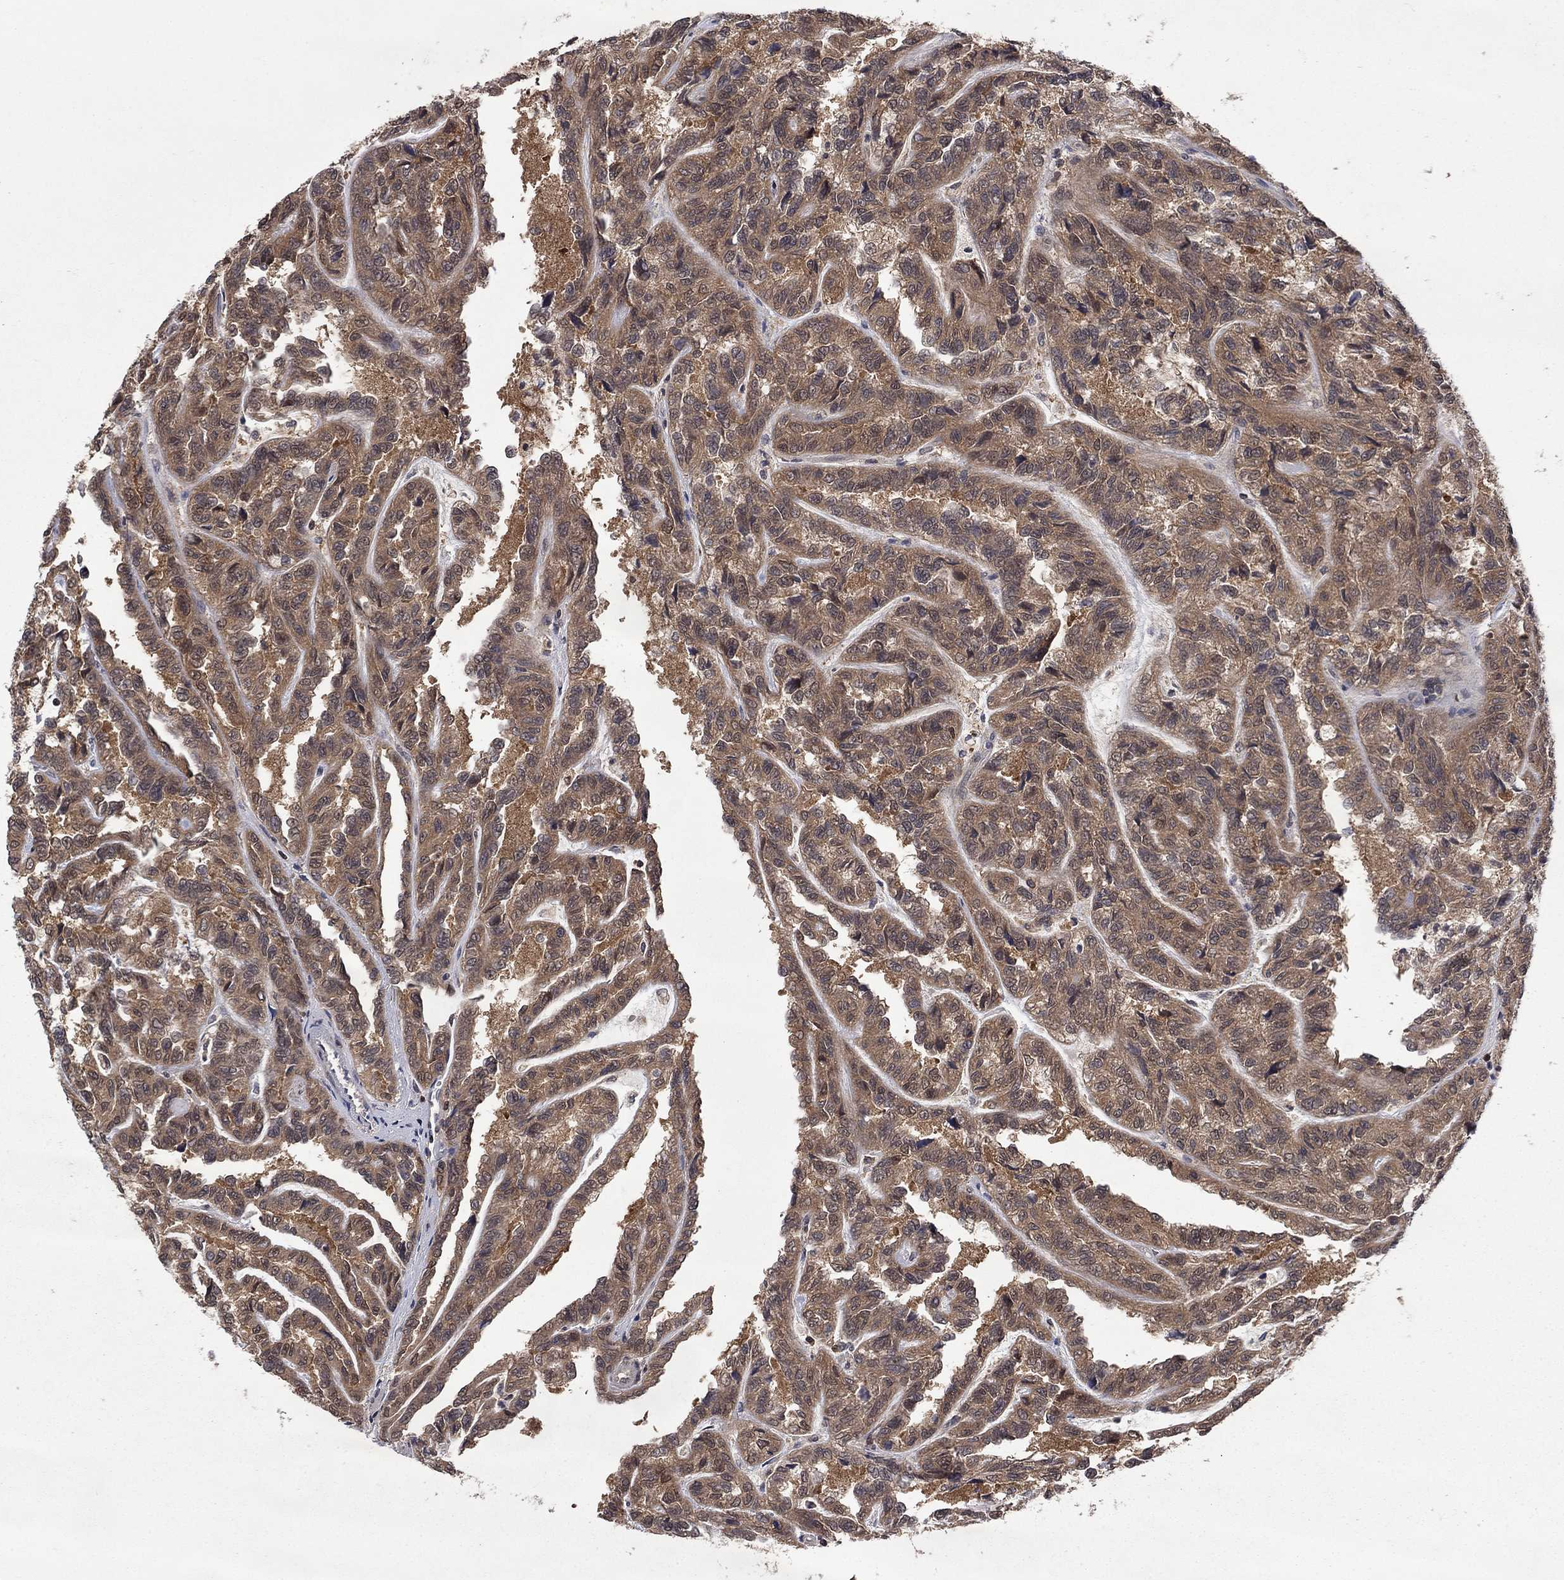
{"staining": {"intensity": "moderate", "quantity": ">75%", "location": "cytoplasmic/membranous"}, "tissue": "renal cancer", "cell_type": "Tumor cells", "image_type": "cancer", "snomed": [{"axis": "morphology", "description": "Adenocarcinoma, NOS"}, {"axis": "topography", "description": "Kidney"}], "caption": "This photomicrograph exhibits immunohistochemistry staining of adenocarcinoma (renal), with medium moderate cytoplasmic/membranous staining in approximately >75% of tumor cells.", "gene": "IAH1", "patient": {"sex": "male", "age": 79}}